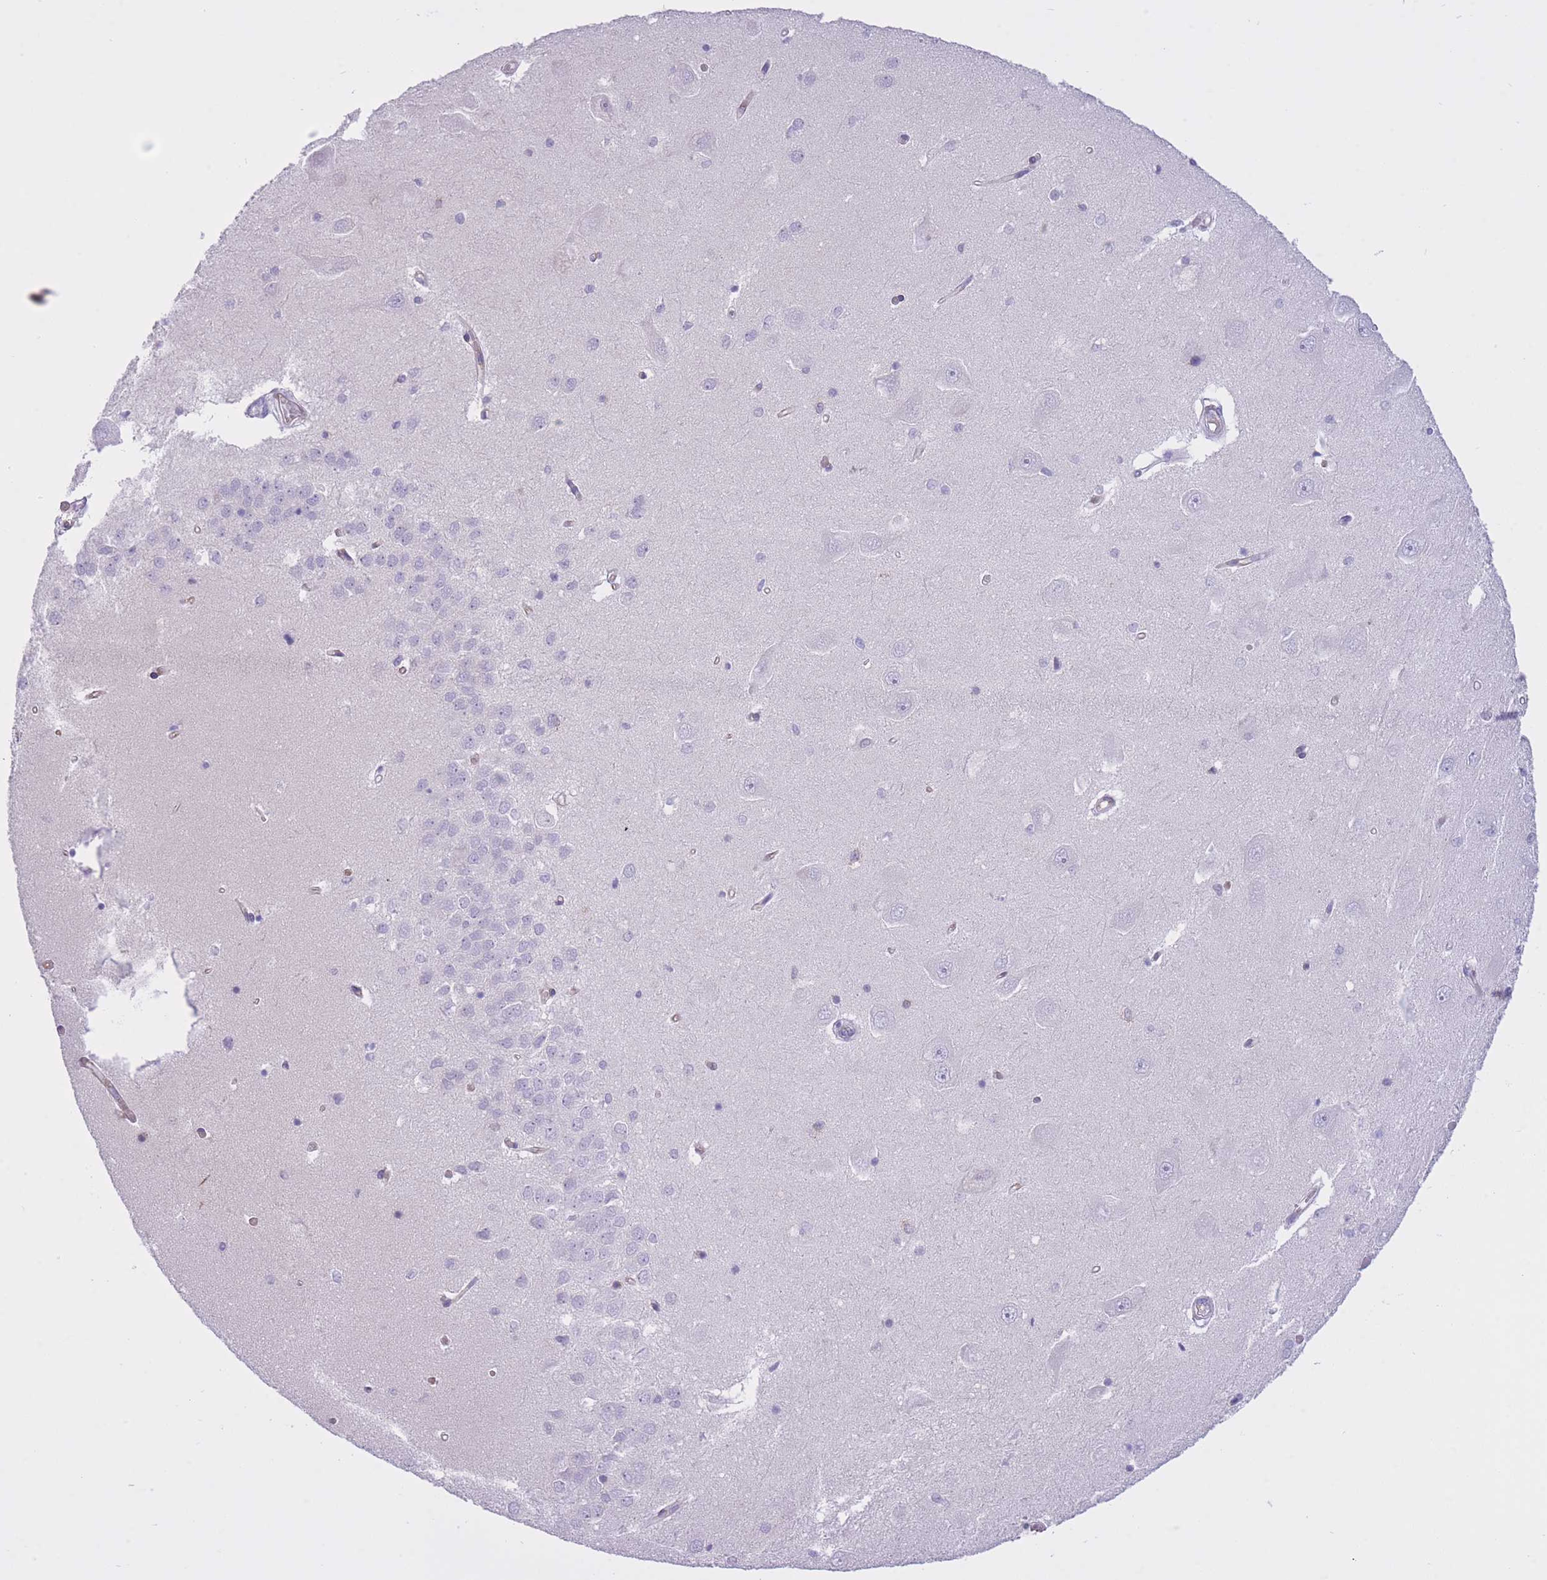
{"staining": {"intensity": "negative", "quantity": "none", "location": "none"}, "tissue": "hippocampus", "cell_type": "Glial cells", "image_type": "normal", "snomed": [{"axis": "morphology", "description": "Normal tissue, NOS"}, {"axis": "topography", "description": "Hippocampus"}], "caption": "A micrograph of hippocampus stained for a protein reveals no brown staining in glial cells. (DAB (3,3'-diaminobenzidine) immunohistochemistry (IHC) visualized using brightfield microscopy, high magnification).", "gene": "ZNF501", "patient": {"sex": "male", "age": 45}}